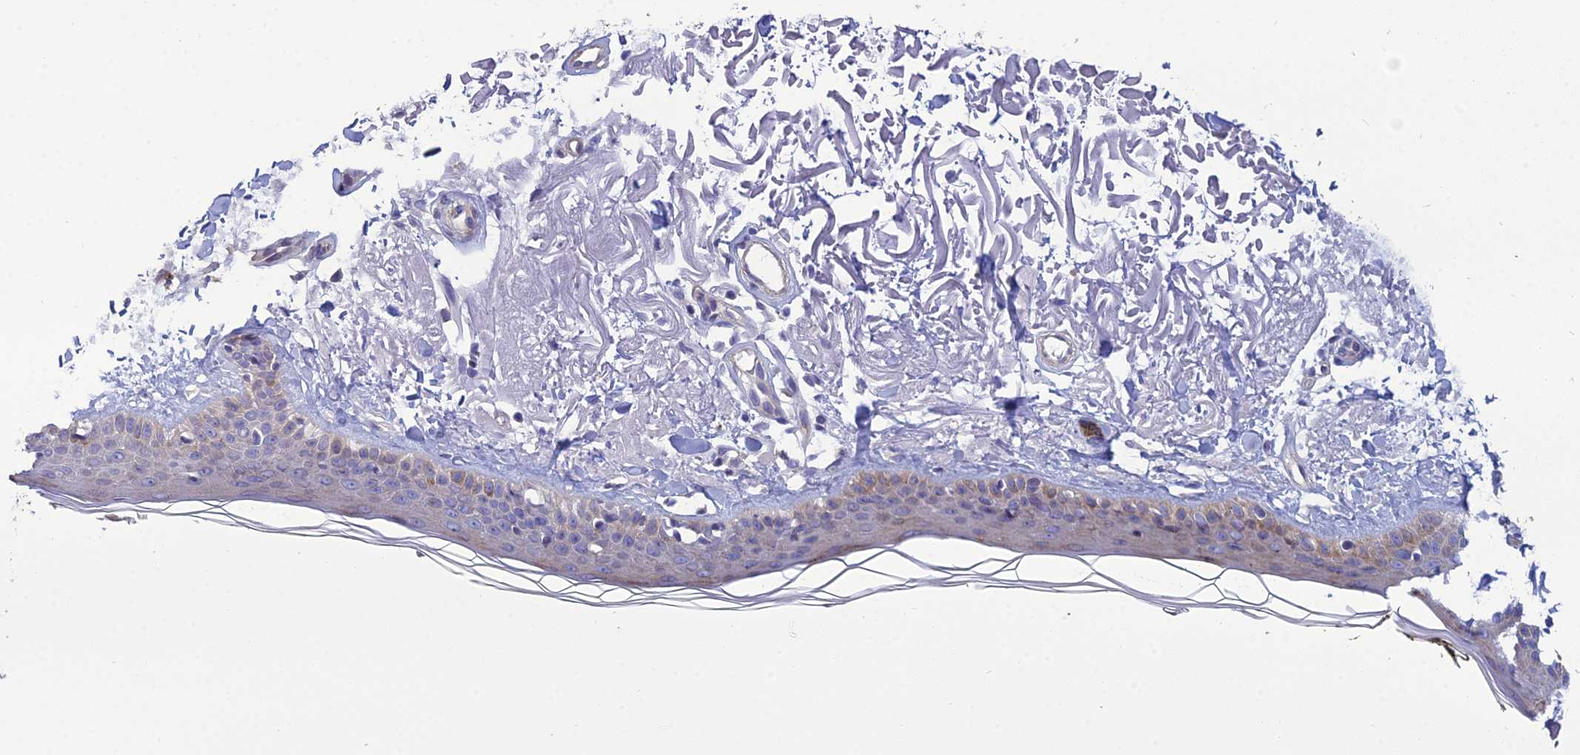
{"staining": {"intensity": "negative", "quantity": "none", "location": "none"}, "tissue": "skin", "cell_type": "Fibroblasts", "image_type": "normal", "snomed": [{"axis": "morphology", "description": "Normal tissue, NOS"}, {"axis": "topography", "description": "Skin"}, {"axis": "topography", "description": "Skeletal muscle"}], "caption": "This photomicrograph is of normal skin stained with IHC to label a protein in brown with the nuclei are counter-stained blue. There is no staining in fibroblasts.", "gene": "LZTS2", "patient": {"sex": "male", "age": 83}}